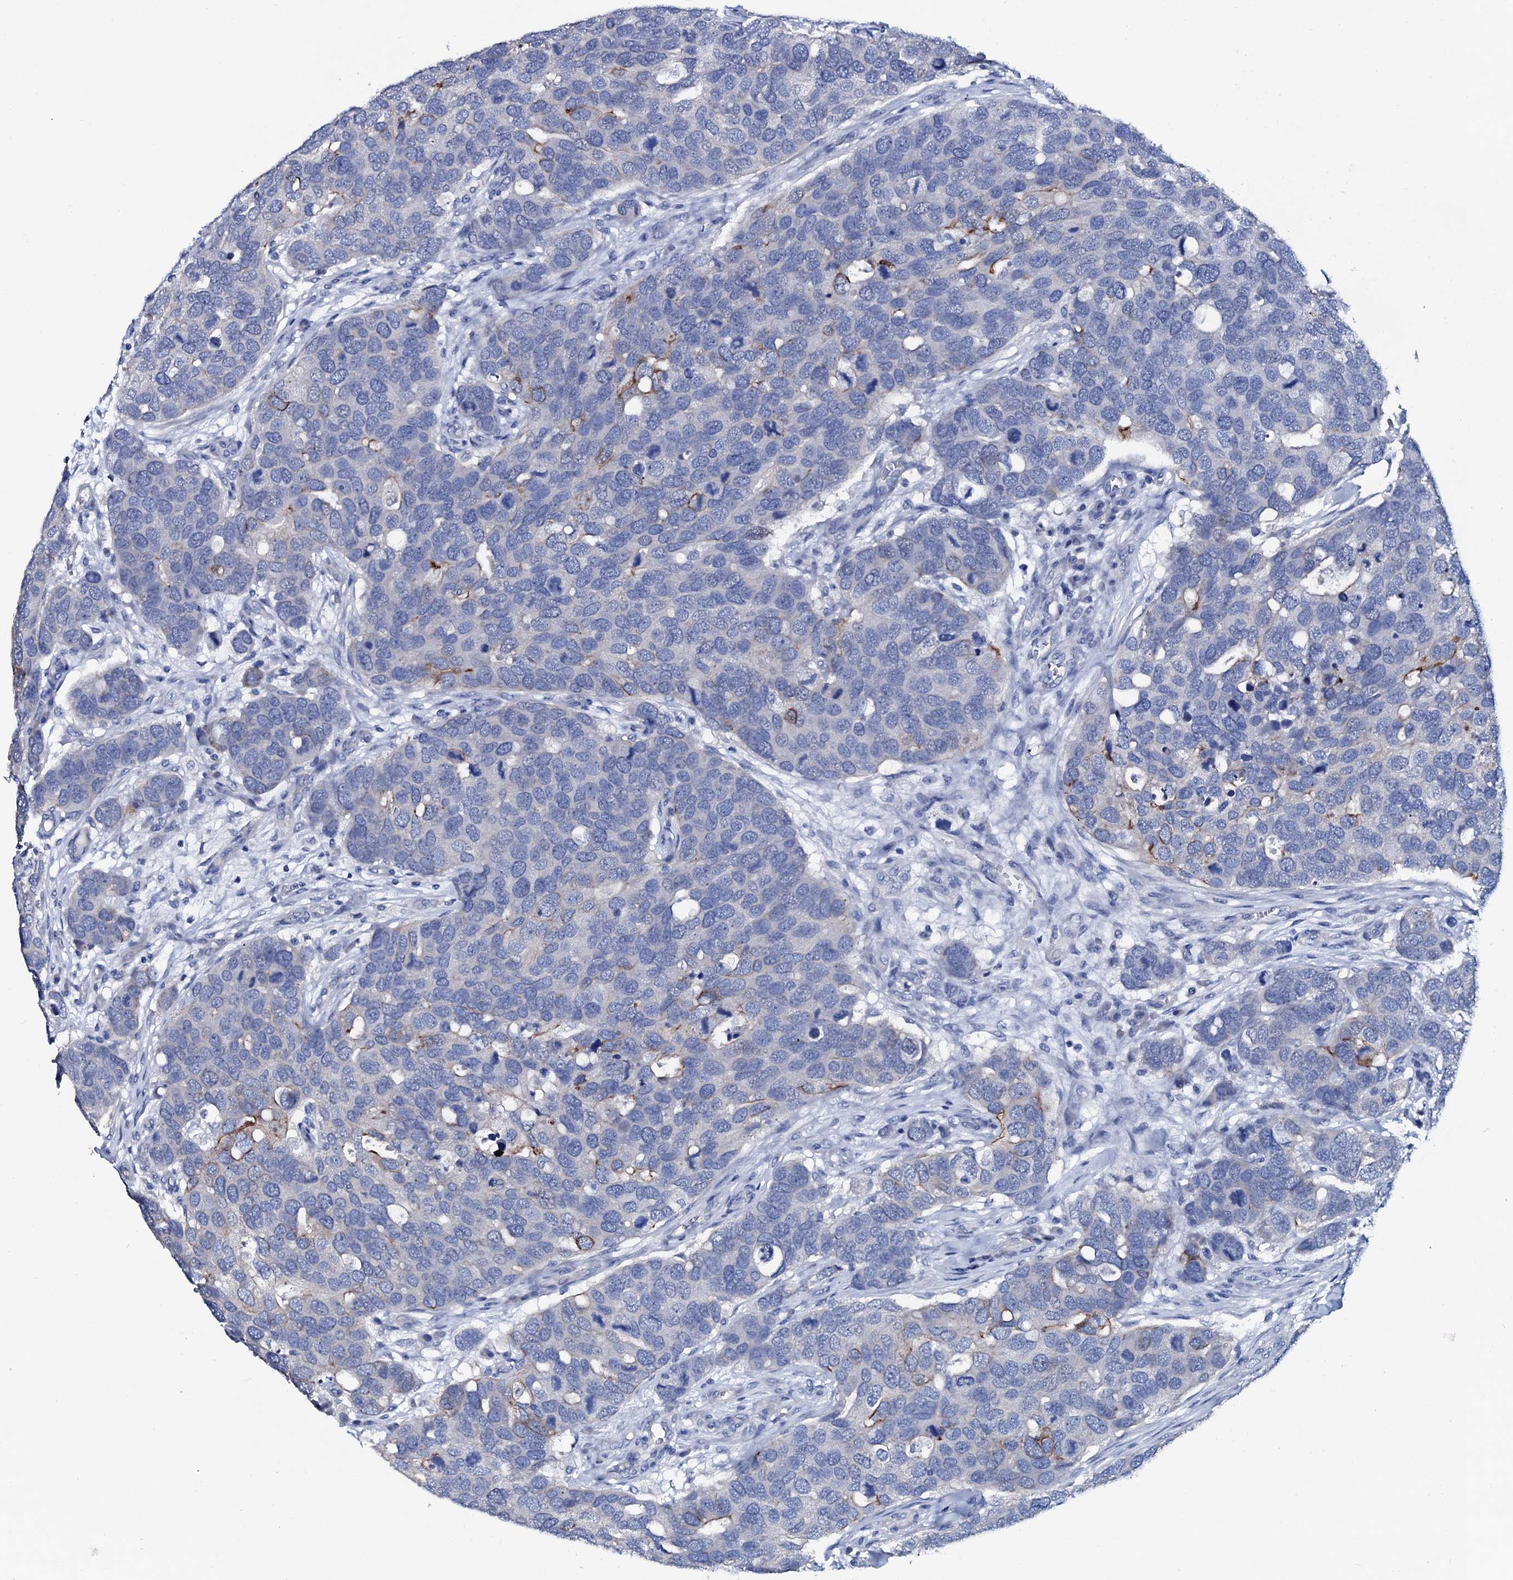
{"staining": {"intensity": "moderate", "quantity": "<25%", "location": "cytoplasmic/membranous"}, "tissue": "breast cancer", "cell_type": "Tumor cells", "image_type": "cancer", "snomed": [{"axis": "morphology", "description": "Duct carcinoma"}, {"axis": "topography", "description": "Breast"}], "caption": "A photomicrograph of human breast cancer stained for a protein reveals moderate cytoplasmic/membranous brown staining in tumor cells.", "gene": "GYS2", "patient": {"sex": "female", "age": 83}}